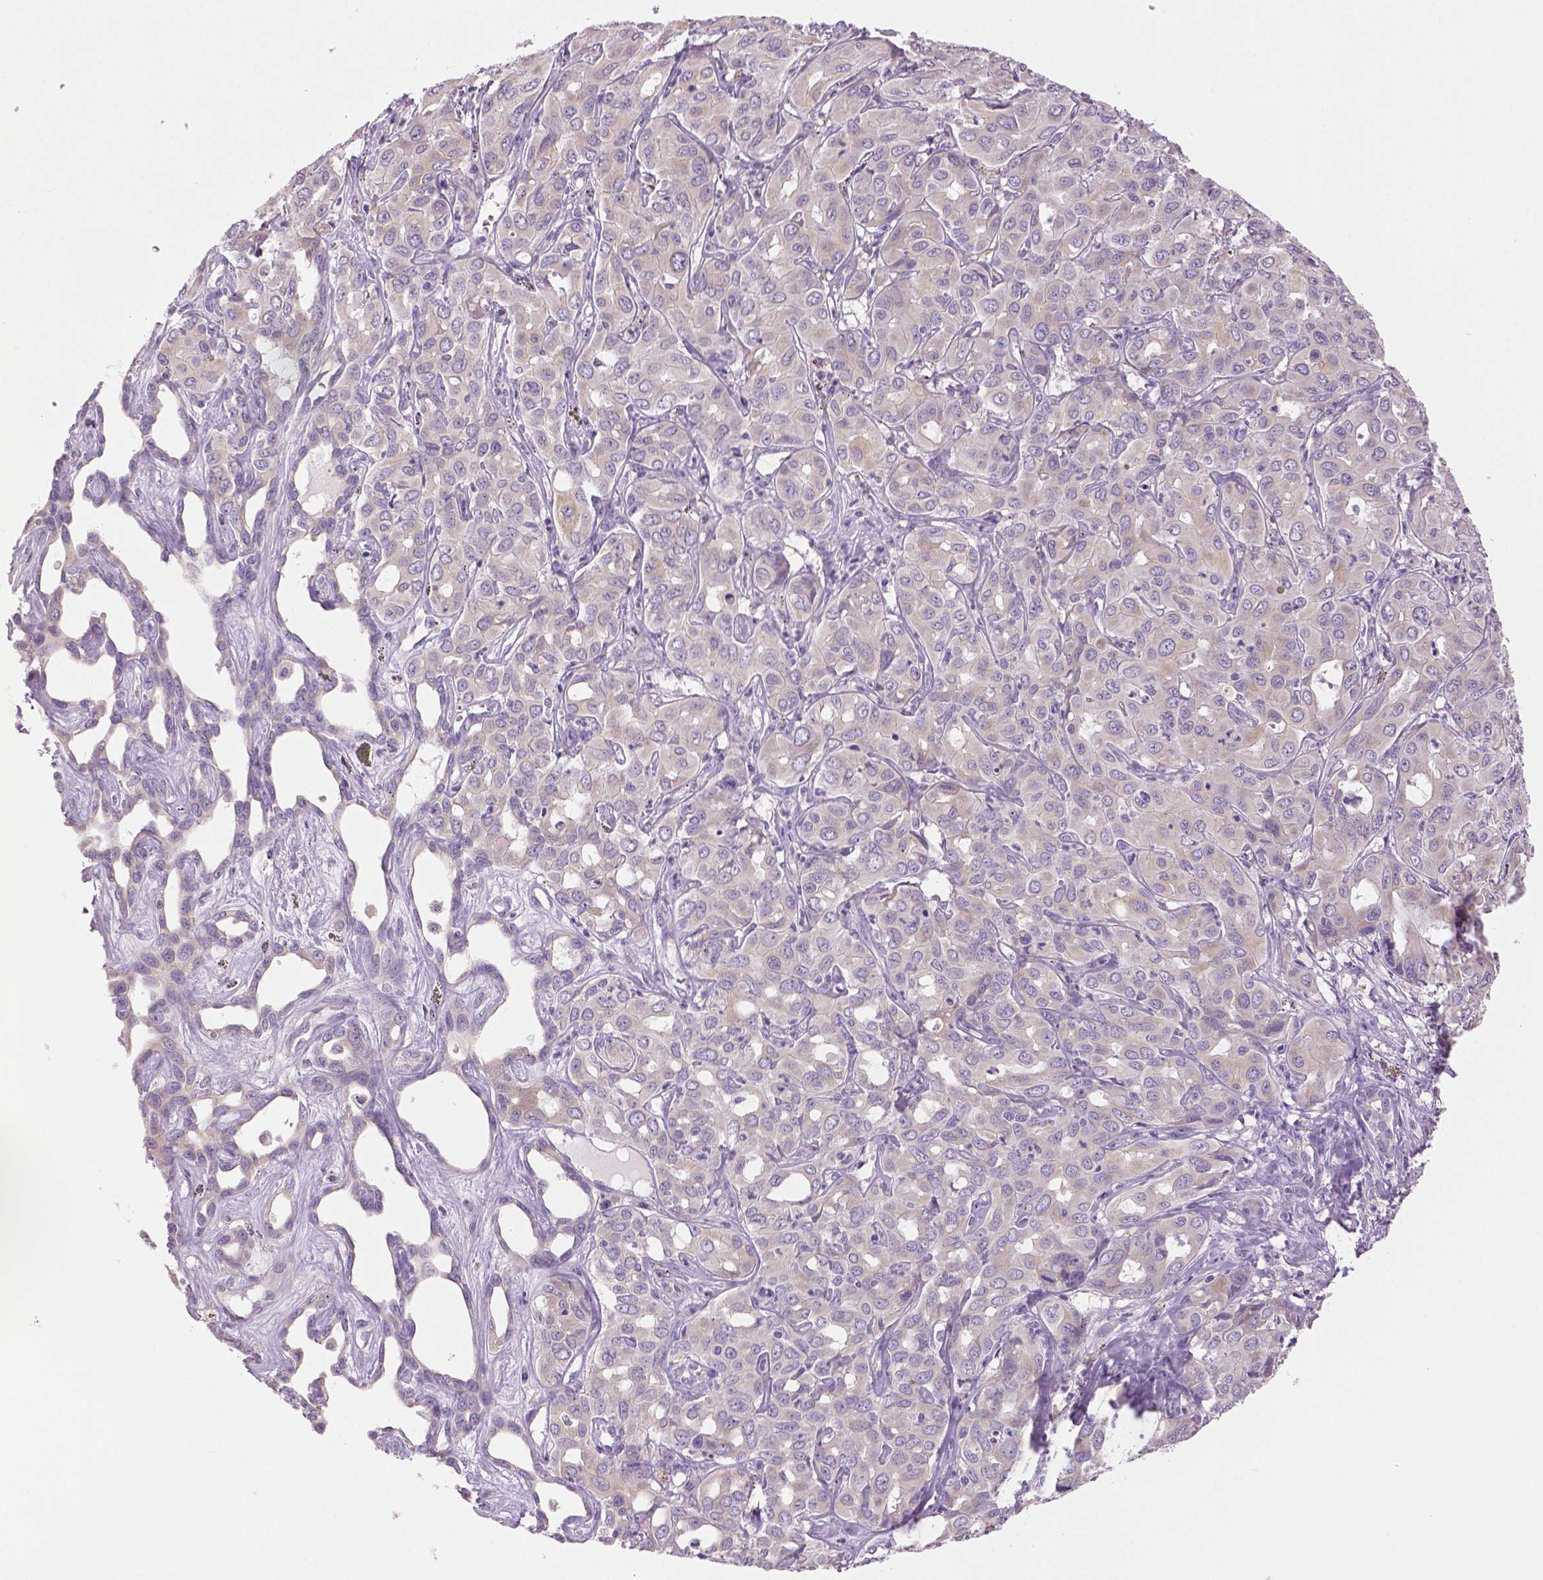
{"staining": {"intensity": "negative", "quantity": "none", "location": "none"}, "tissue": "liver cancer", "cell_type": "Tumor cells", "image_type": "cancer", "snomed": [{"axis": "morphology", "description": "Cholangiocarcinoma"}, {"axis": "topography", "description": "Liver"}], "caption": "This micrograph is of cholangiocarcinoma (liver) stained with IHC to label a protein in brown with the nuclei are counter-stained blue. There is no positivity in tumor cells.", "gene": "DNAH12", "patient": {"sex": "female", "age": 60}}